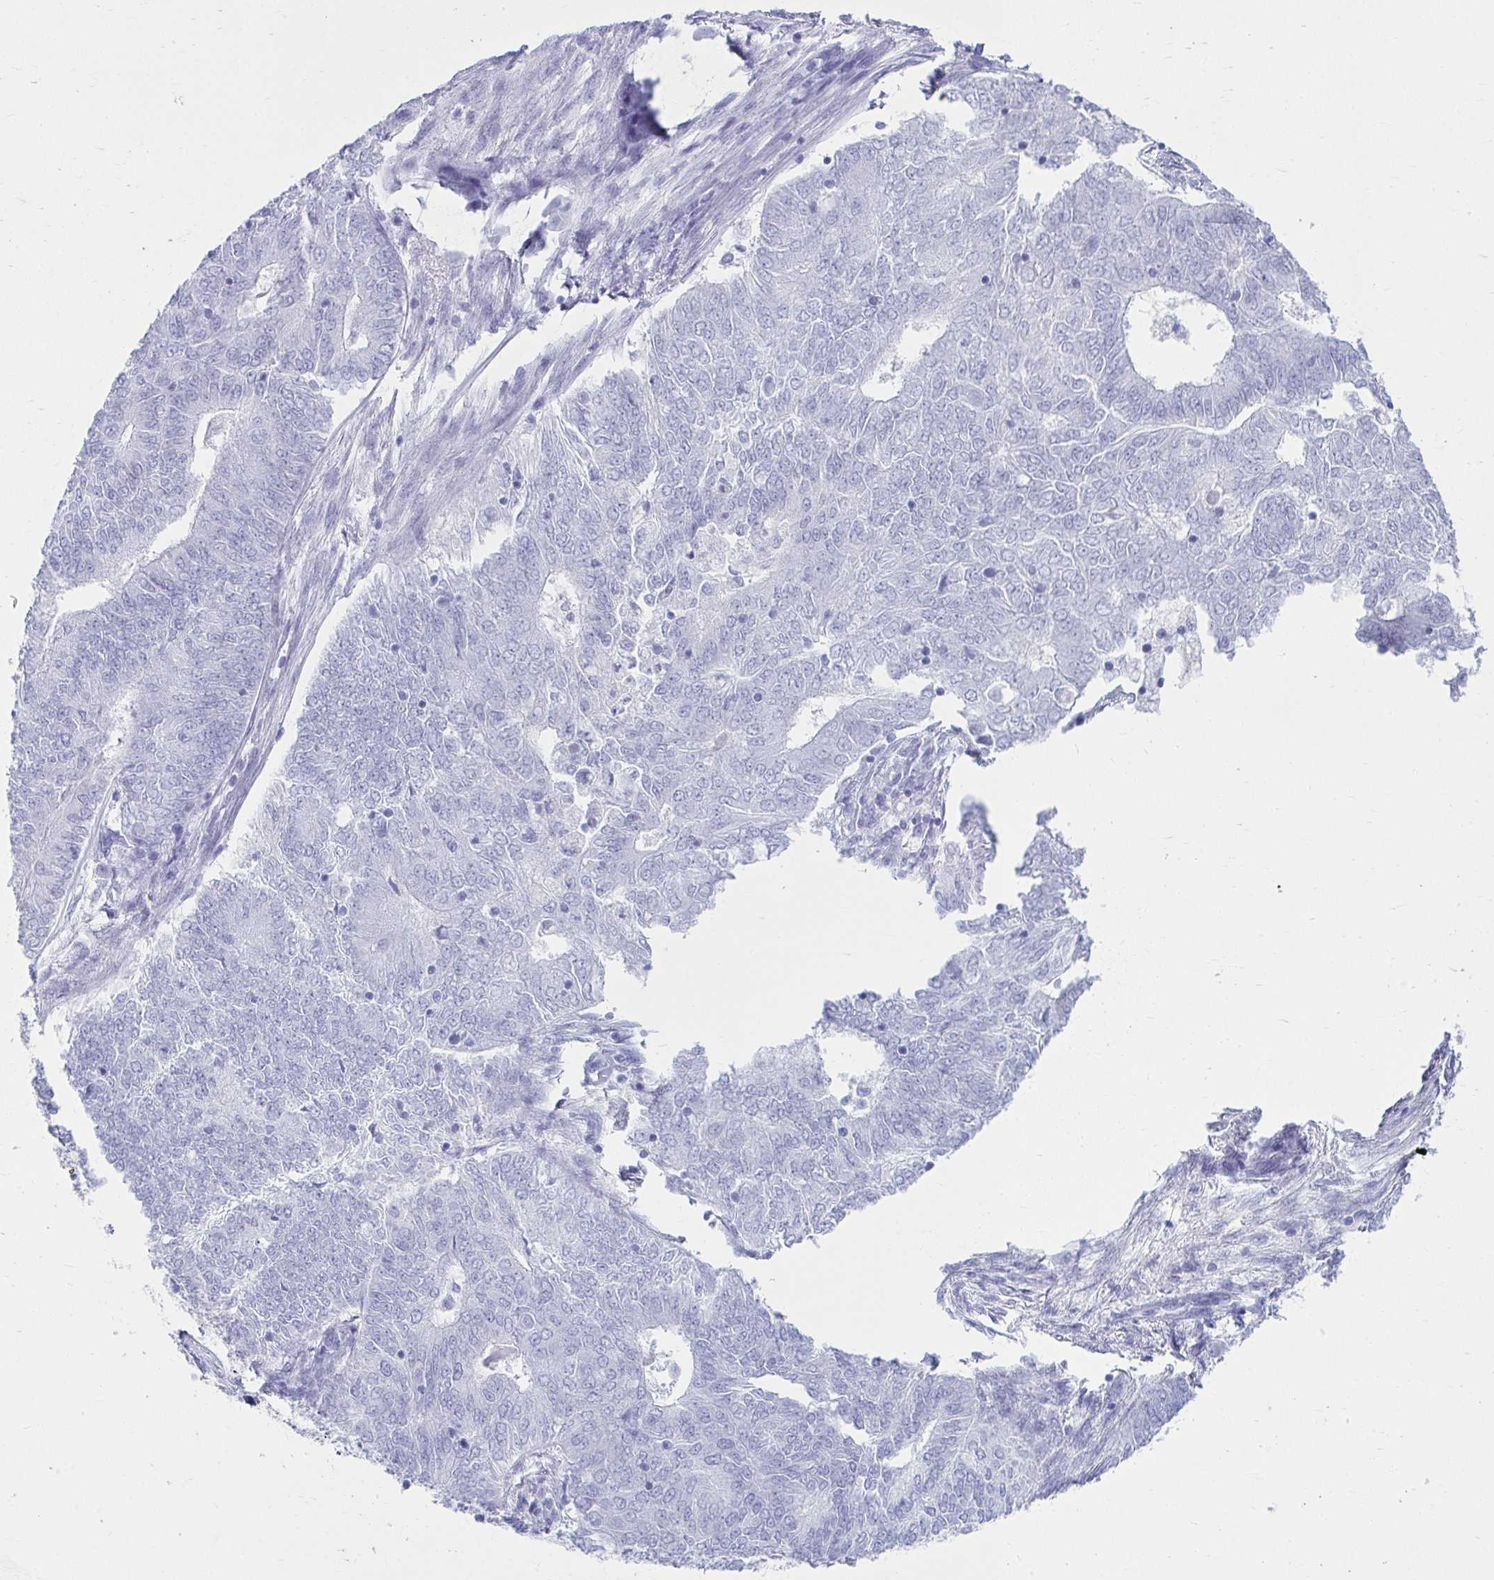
{"staining": {"intensity": "negative", "quantity": "none", "location": "none"}, "tissue": "endometrial cancer", "cell_type": "Tumor cells", "image_type": "cancer", "snomed": [{"axis": "morphology", "description": "Adenocarcinoma, NOS"}, {"axis": "topography", "description": "Endometrium"}], "caption": "Immunohistochemical staining of endometrial adenocarcinoma shows no significant positivity in tumor cells. (Stains: DAB immunohistochemistry (IHC) with hematoxylin counter stain, Microscopy: brightfield microscopy at high magnification).", "gene": "ATP4B", "patient": {"sex": "female", "age": 62}}